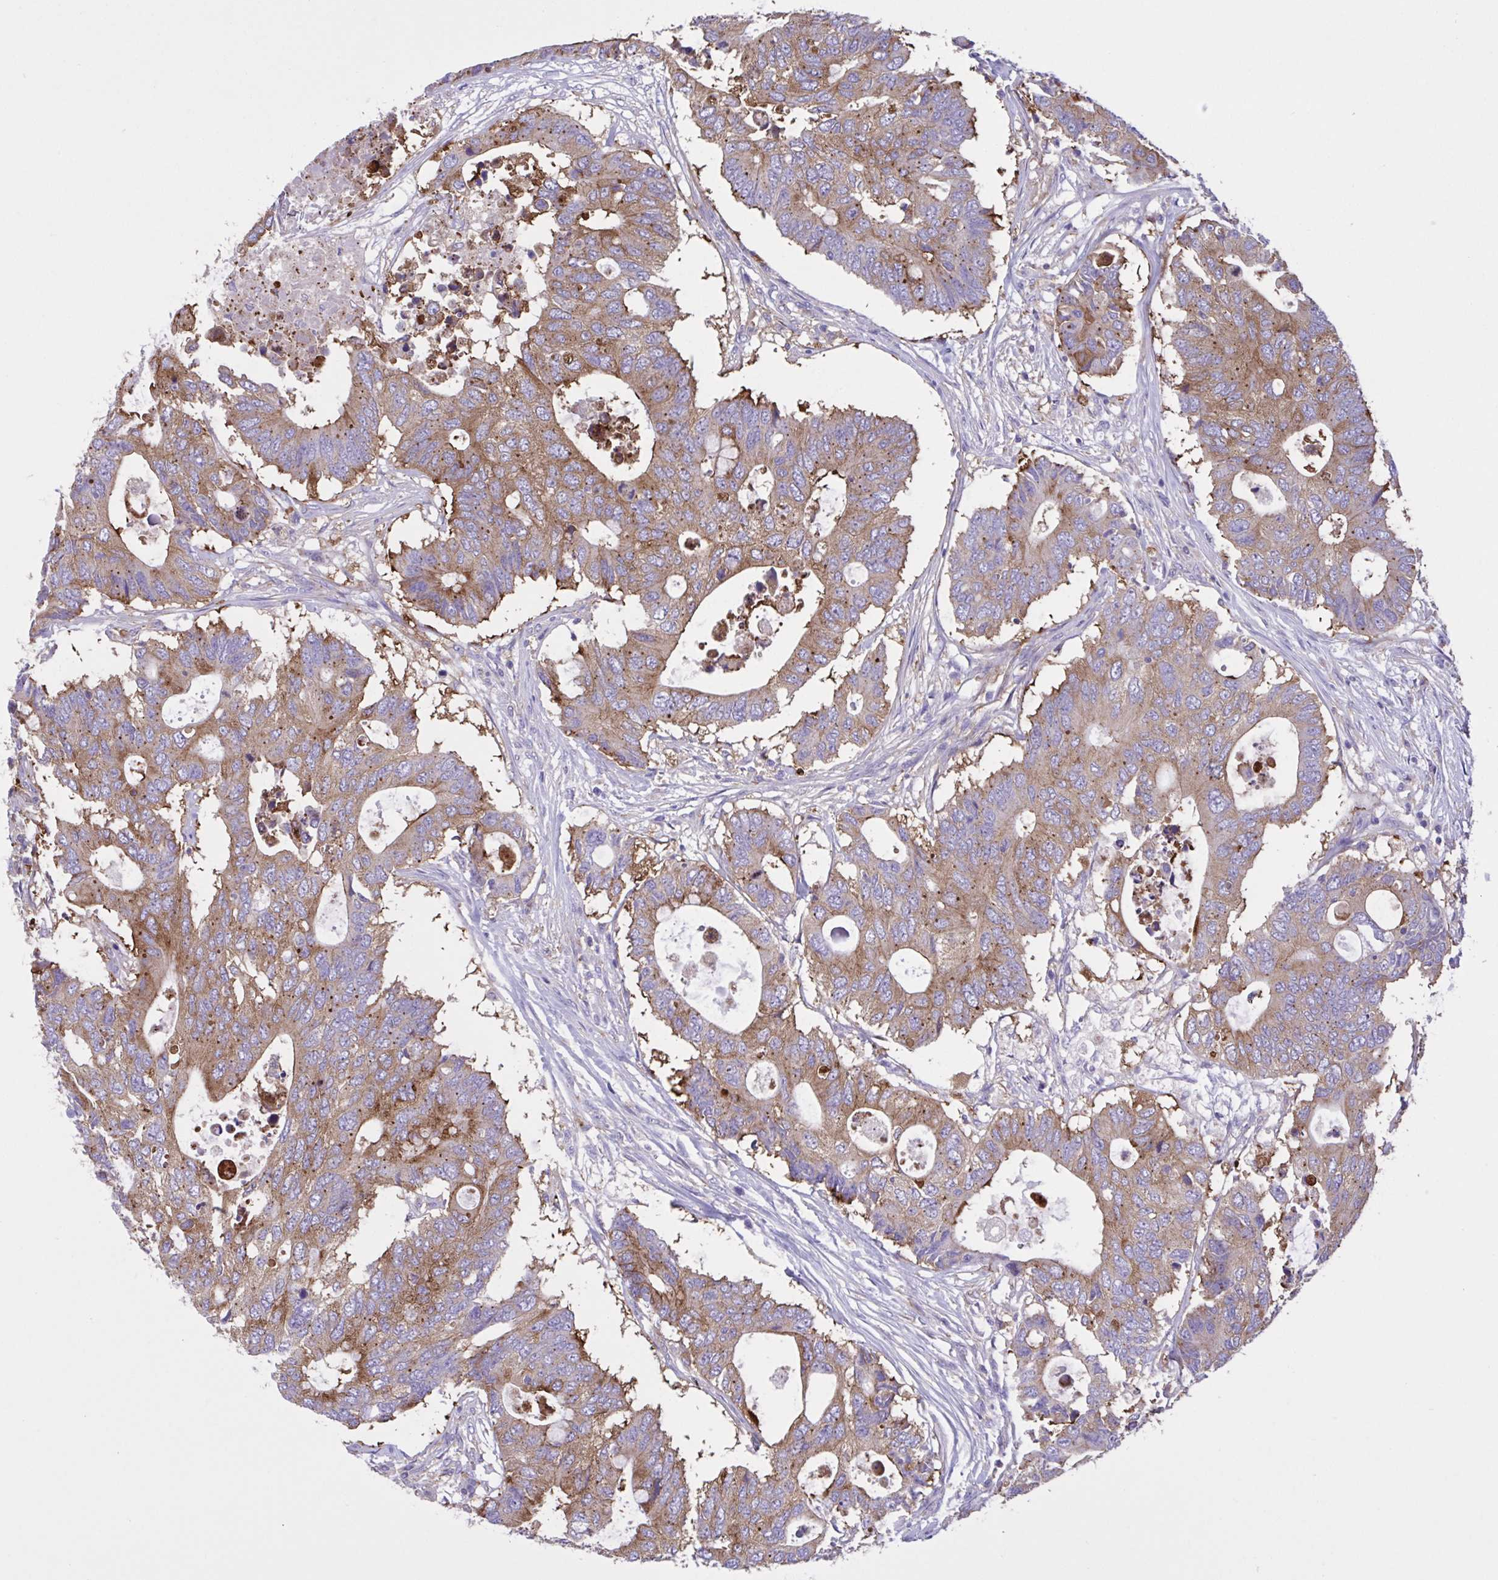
{"staining": {"intensity": "moderate", "quantity": ">75%", "location": "cytoplasmic/membranous"}, "tissue": "colorectal cancer", "cell_type": "Tumor cells", "image_type": "cancer", "snomed": [{"axis": "morphology", "description": "Adenocarcinoma, NOS"}, {"axis": "topography", "description": "Colon"}], "caption": "A high-resolution micrograph shows IHC staining of colorectal adenocarcinoma, which demonstrates moderate cytoplasmic/membranous expression in about >75% of tumor cells. (IHC, brightfield microscopy, high magnification).", "gene": "OR51M1", "patient": {"sex": "male", "age": 71}}